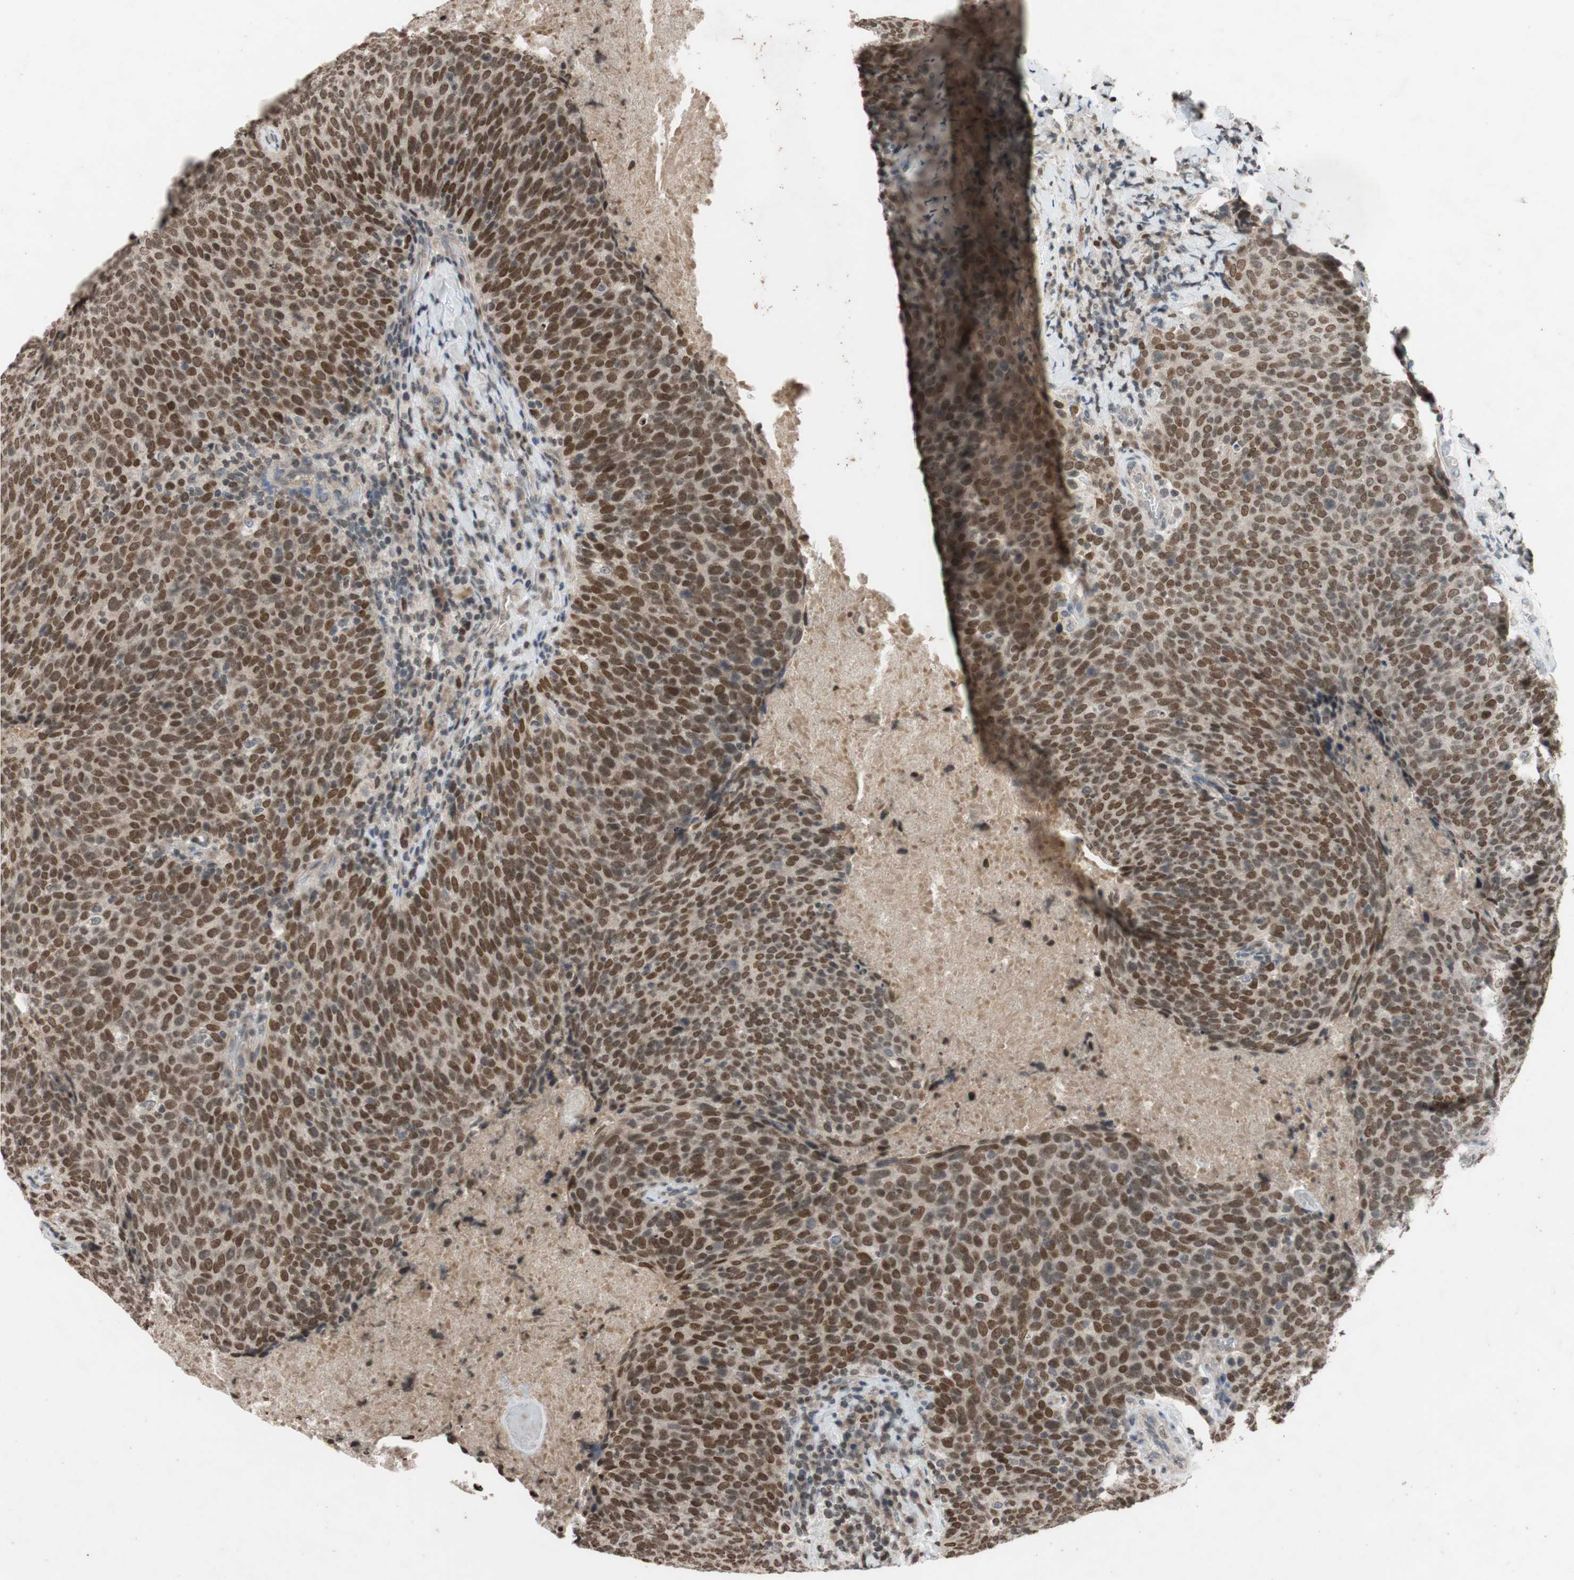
{"staining": {"intensity": "moderate", "quantity": ">75%", "location": "cytoplasmic/membranous,nuclear"}, "tissue": "head and neck cancer", "cell_type": "Tumor cells", "image_type": "cancer", "snomed": [{"axis": "morphology", "description": "Squamous cell carcinoma, NOS"}, {"axis": "morphology", "description": "Squamous cell carcinoma, metastatic, NOS"}, {"axis": "topography", "description": "Lymph node"}, {"axis": "topography", "description": "Head-Neck"}], "caption": "Immunohistochemical staining of metastatic squamous cell carcinoma (head and neck) shows moderate cytoplasmic/membranous and nuclear protein staining in approximately >75% of tumor cells. Immunohistochemistry (ihc) stains the protein in brown and the nuclei are stained blue.", "gene": "MCM6", "patient": {"sex": "male", "age": 62}}